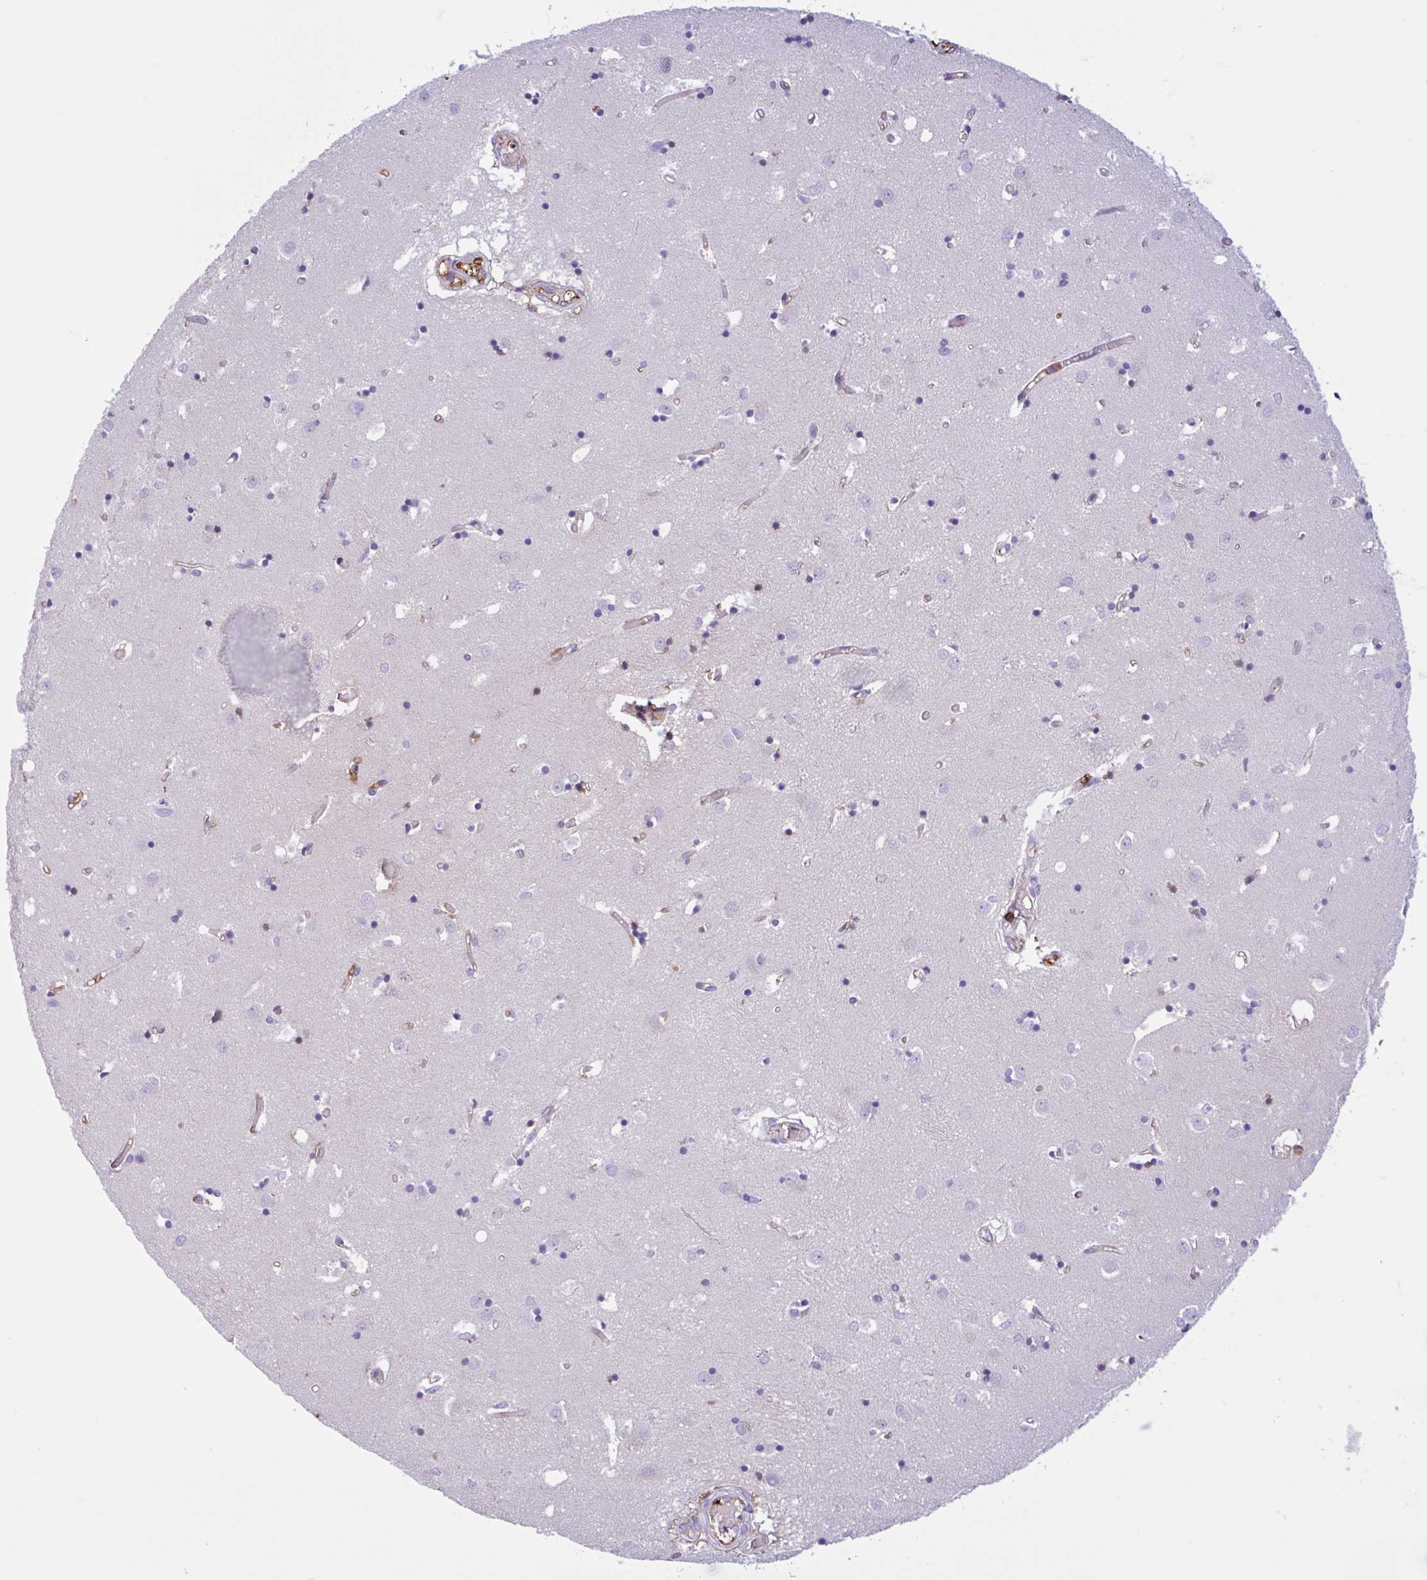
{"staining": {"intensity": "negative", "quantity": "none", "location": "none"}, "tissue": "caudate", "cell_type": "Glial cells", "image_type": "normal", "snomed": [{"axis": "morphology", "description": "Normal tissue, NOS"}, {"axis": "topography", "description": "Lateral ventricle wall"}], "caption": "Histopathology image shows no significant protein positivity in glial cells of benign caudate. Nuclei are stained in blue.", "gene": "LARGE2", "patient": {"sex": "male", "age": 70}}